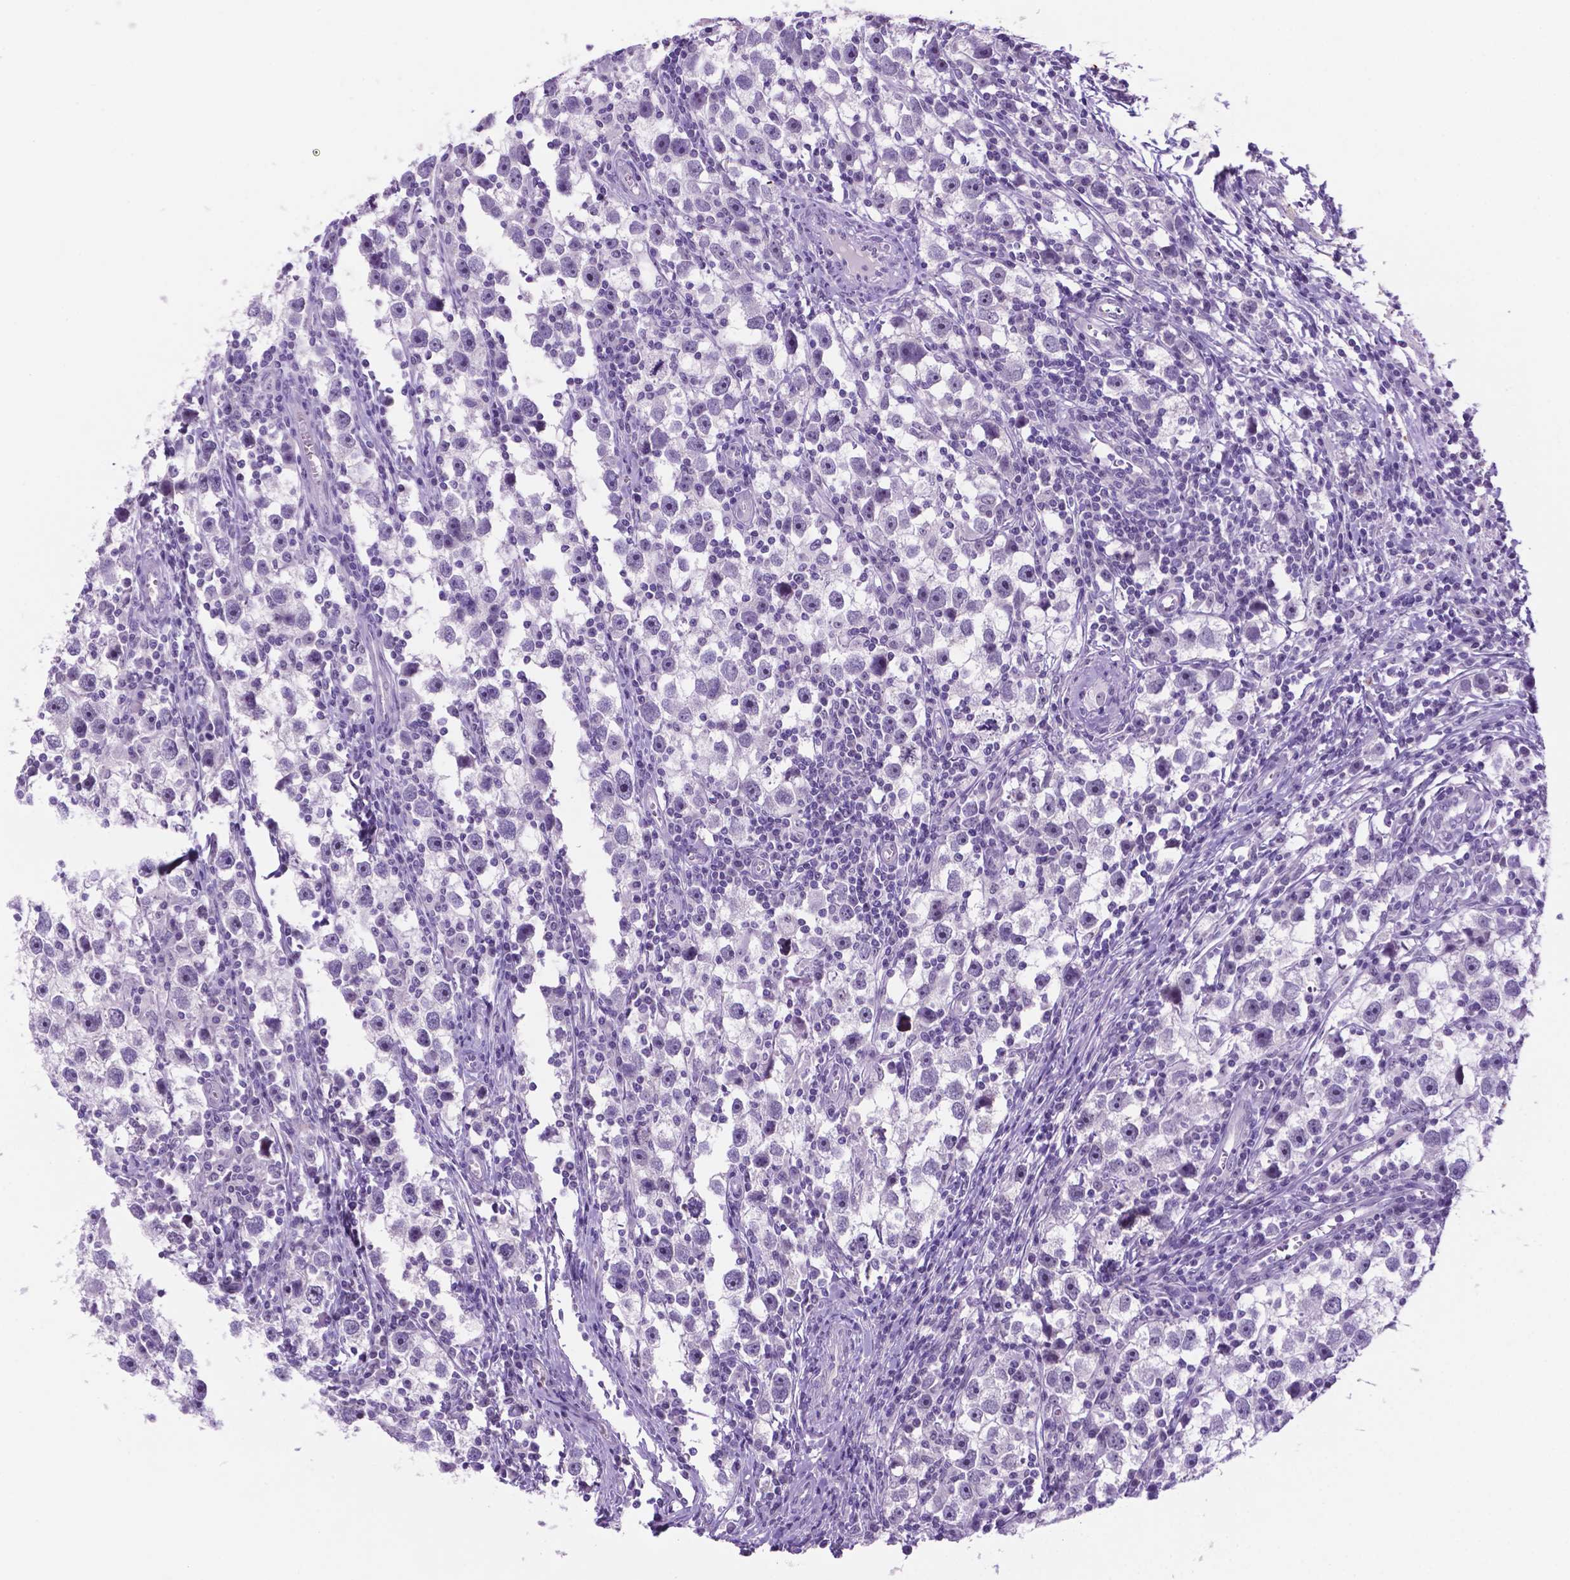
{"staining": {"intensity": "negative", "quantity": "none", "location": "none"}, "tissue": "testis cancer", "cell_type": "Tumor cells", "image_type": "cancer", "snomed": [{"axis": "morphology", "description": "Seminoma, NOS"}, {"axis": "topography", "description": "Testis"}], "caption": "The image exhibits no staining of tumor cells in testis seminoma.", "gene": "C18orf21", "patient": {"sex": "male", "age": 30}}